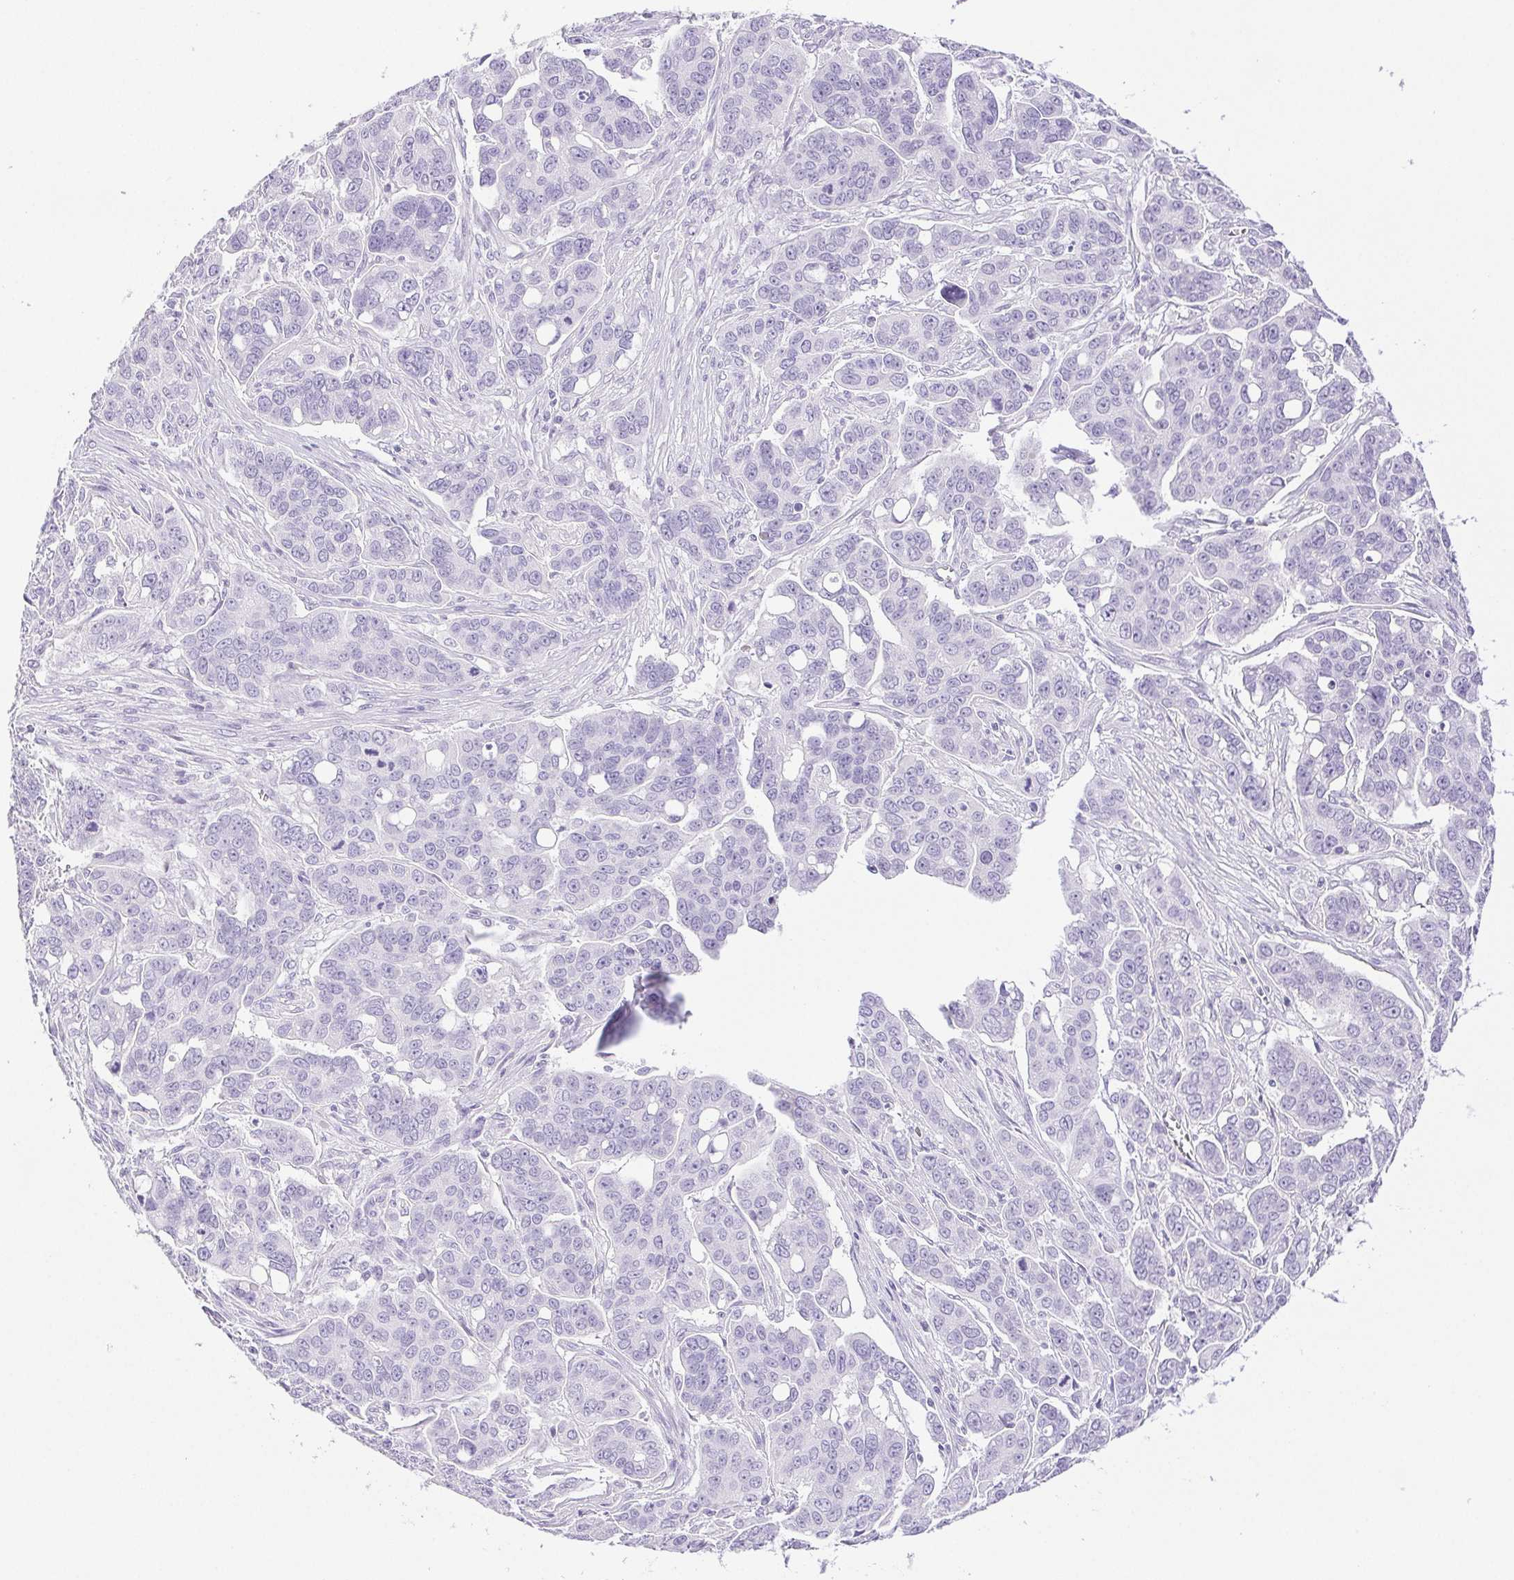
{"staining": {"intensity": "negative", "quantity": "none", "location": "none"}, "tissue": "ovarian cancer", "cell_type": "Tumor cells", "image_type": "cancer", "snomed": [{"axis": "morphology", "description": "Carcinoma, endometroid"}, {"axis": "topography", "description": "Ovary"}], "caption": "Immunohistochemistry (IHC) image of ovarian endometroid carcinoma stained for a protein (brown), which displays no staining in tumor cells. The staining was performed using DAB to visualize the protein expression in brown, while the nuclei were stained in blue with hematoxylin (Magnification: 20x).", "gene": "HLA-G", "patient": {"sex": "female", "age": 78}}